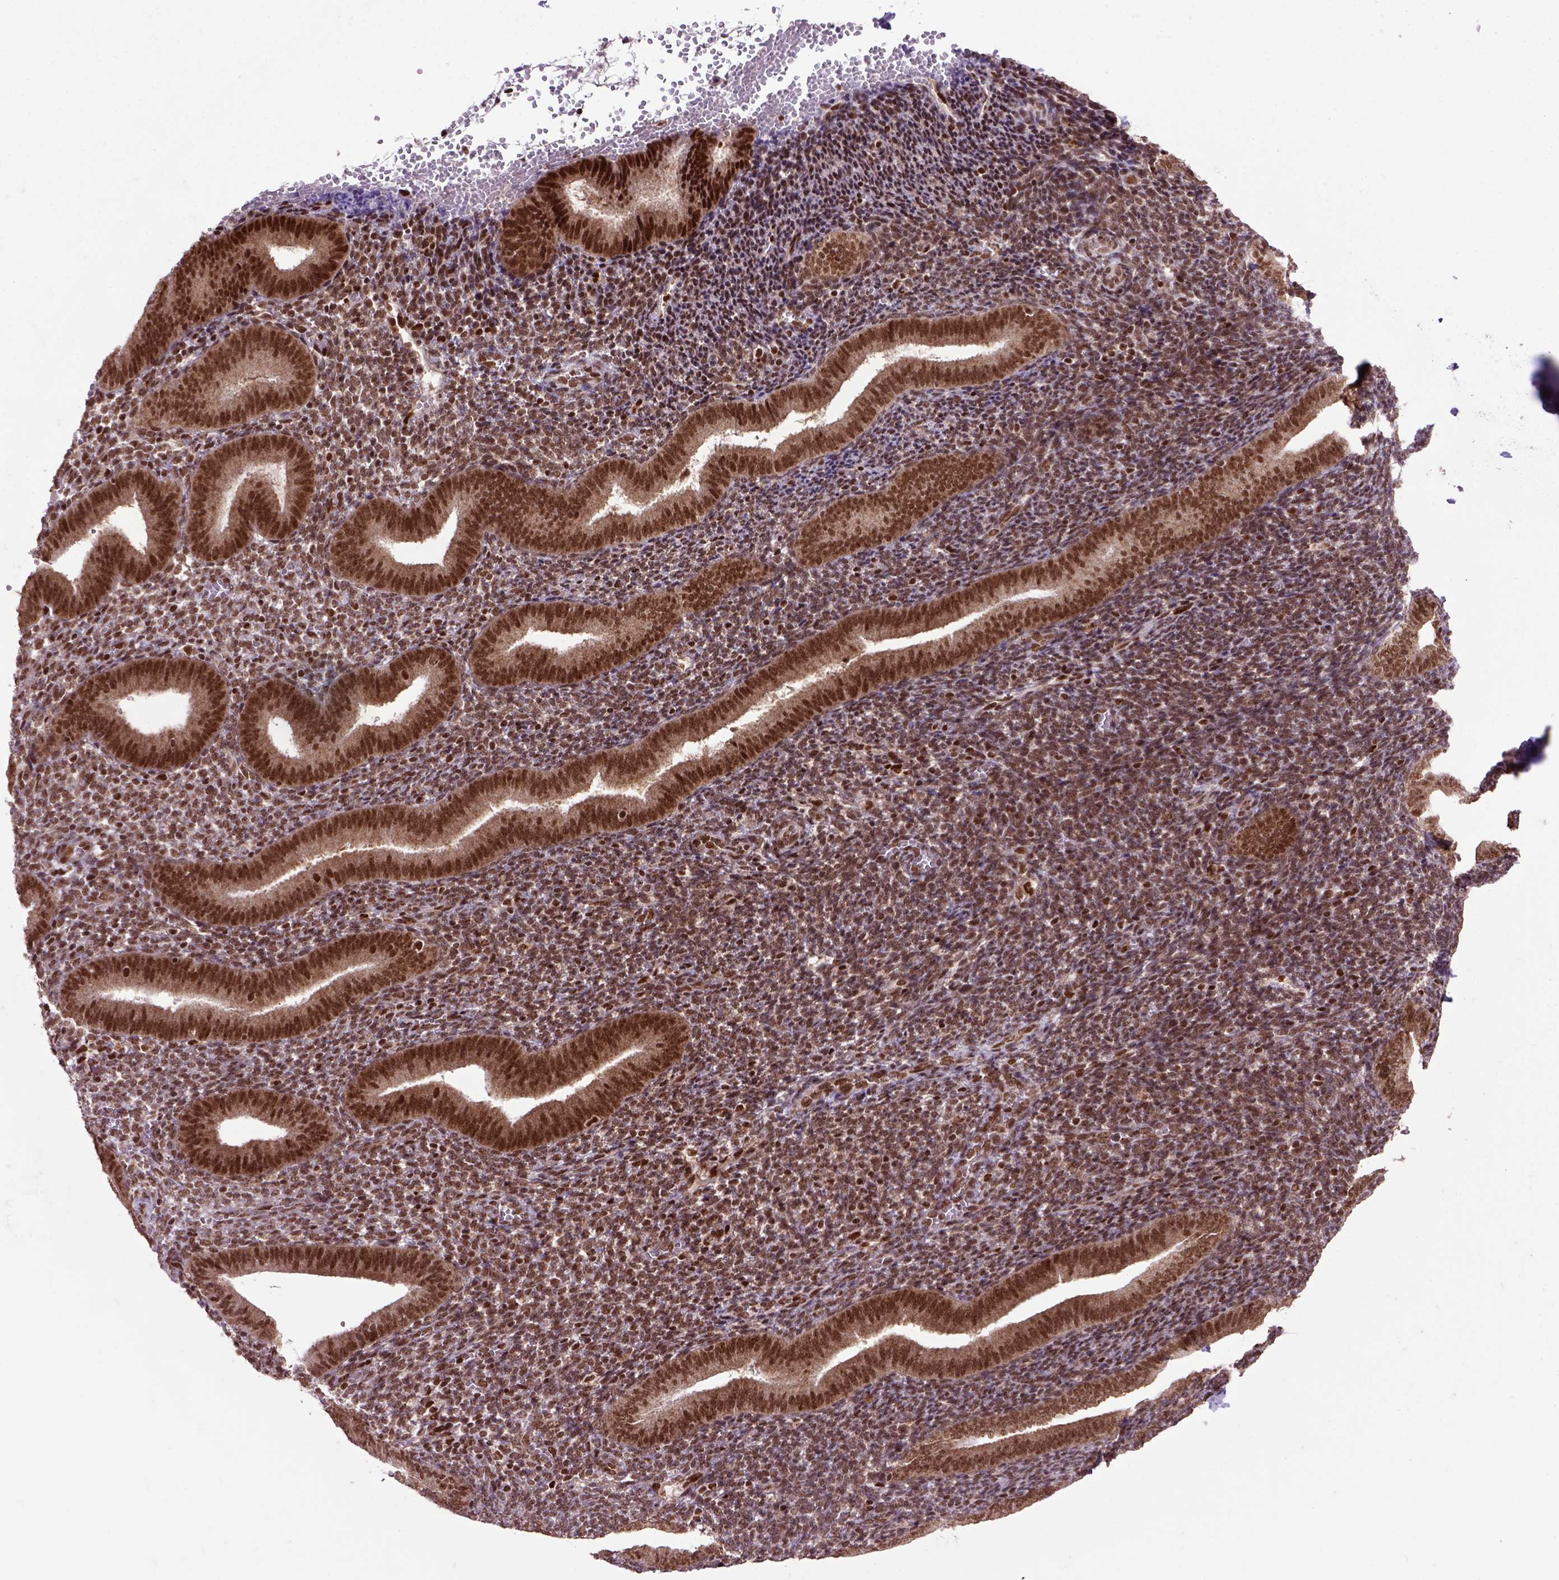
{"staining": {"intensity": "moderate", "quantity": ">75%", "location": "nuclear"}, "tissue": "endometrium", "cell_type": "Cells in endometrial stroma", "image_type": "normal", "snomed": [{"axis": "morphology", "description": "Normal tissue, NOS"}, {"axis": "topography", "description": "Endometrium"}], "caption": "Immunohistochemical staining of unremarkable endometrium demonstrates medium levels of moderate nuclear staining in approximately >75% of cells in endometrial stroma. The protein of interest is shown in brown color, while the nuclei are stained blue.", "gene": "CELF1", "patient": {"sex": "female", "age": 25}}